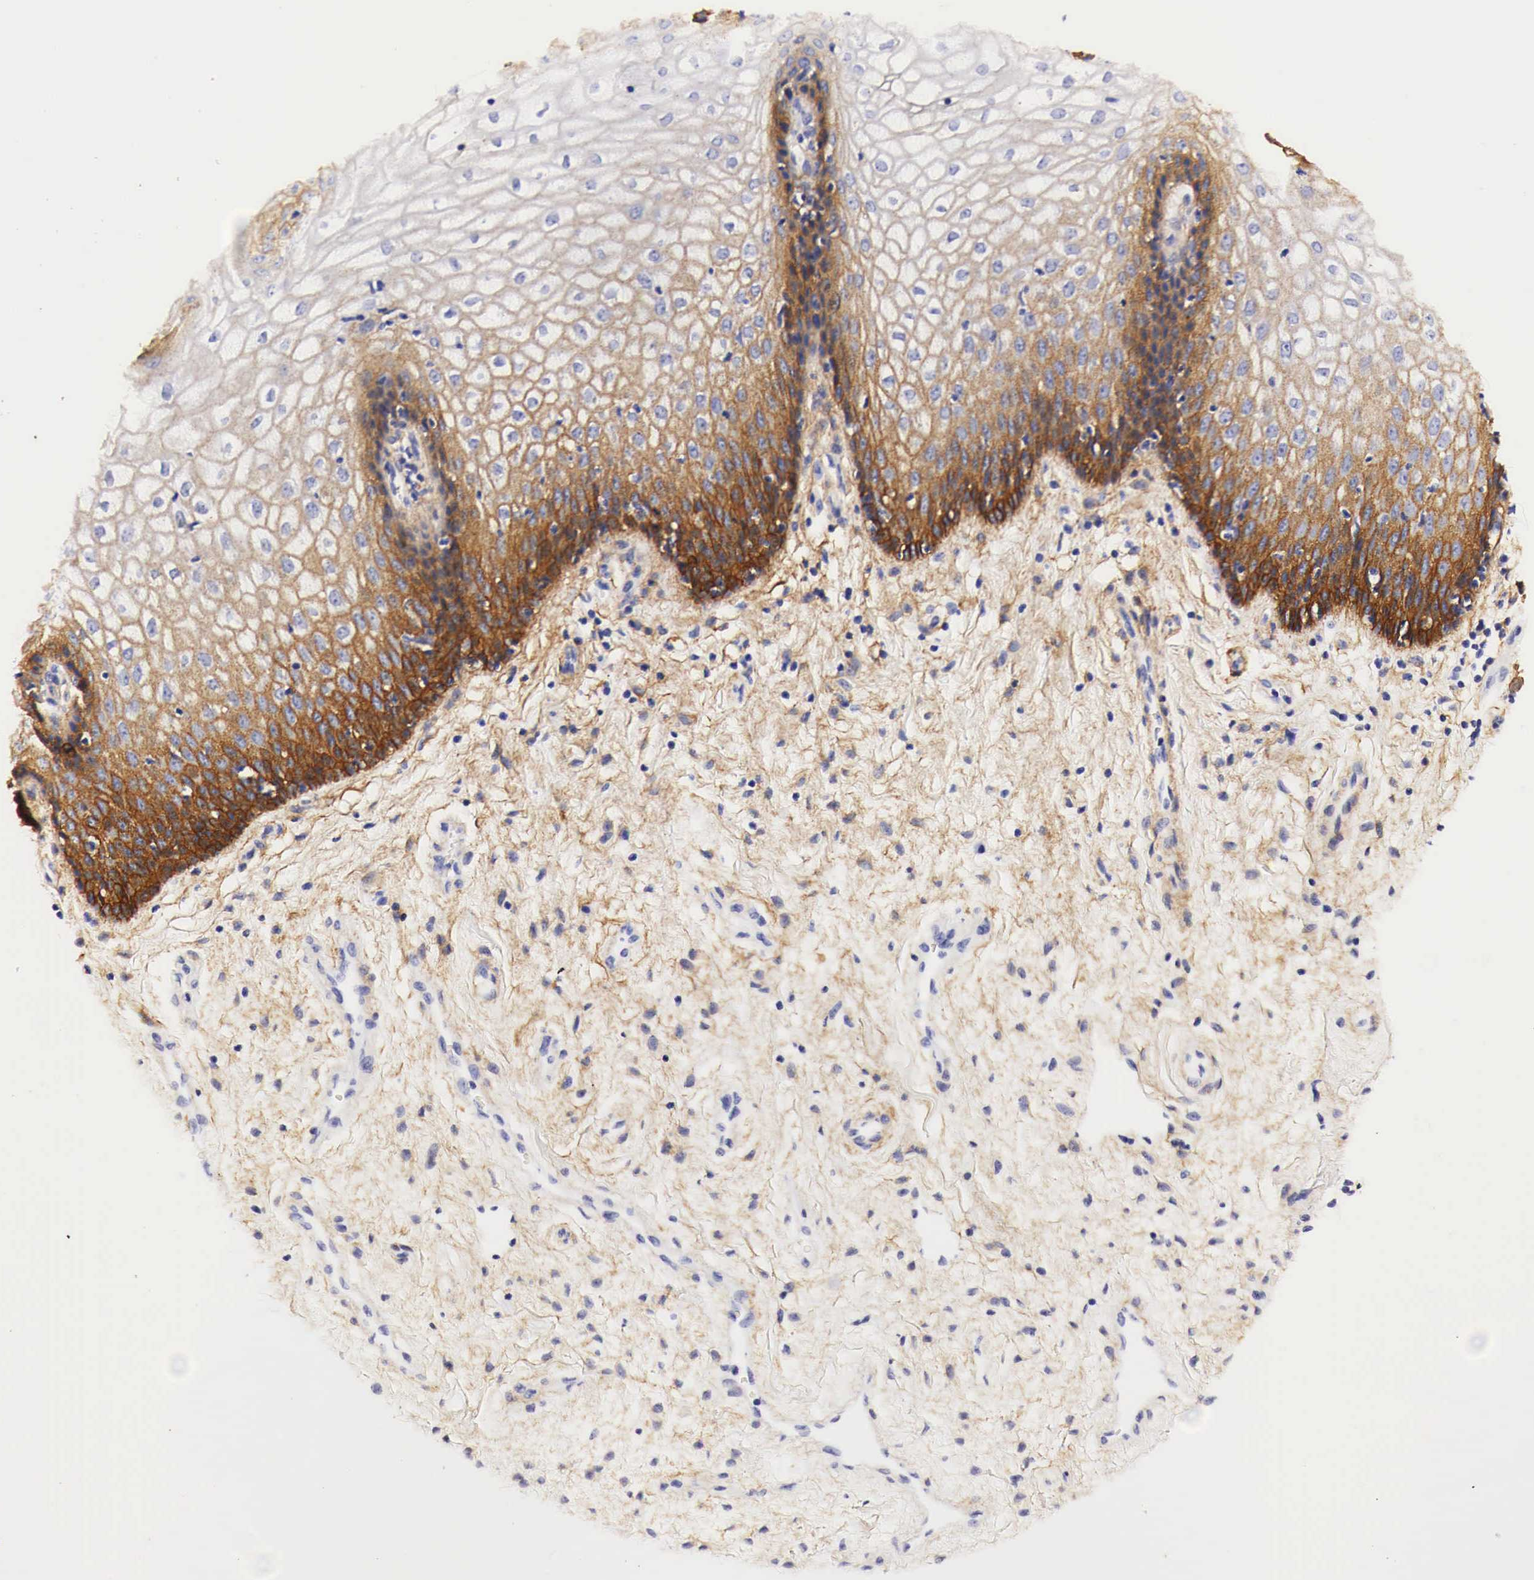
{"staining": {"intensity": "strong", "quantity": "25%-75%", "location": "cytoplasmic/membranous"}, "tissue": "vagina", "cell_type": "Squamous epithelial cells", "image_type": "normal", "snomed": [{"axis": "morphology", "description": "Normal tissue, NOS"}, {"axis": "topography", "description": "Vagina"}], "caption": "Immunohistochemistry (DAB) staining of benign vagina reveals strong cytoplasmic/membranous protein positivity in approximately 25%-75% of squamous epithelial cells.", "gene": "EGFR", "patient": {"sex": "female", "age": 34}}